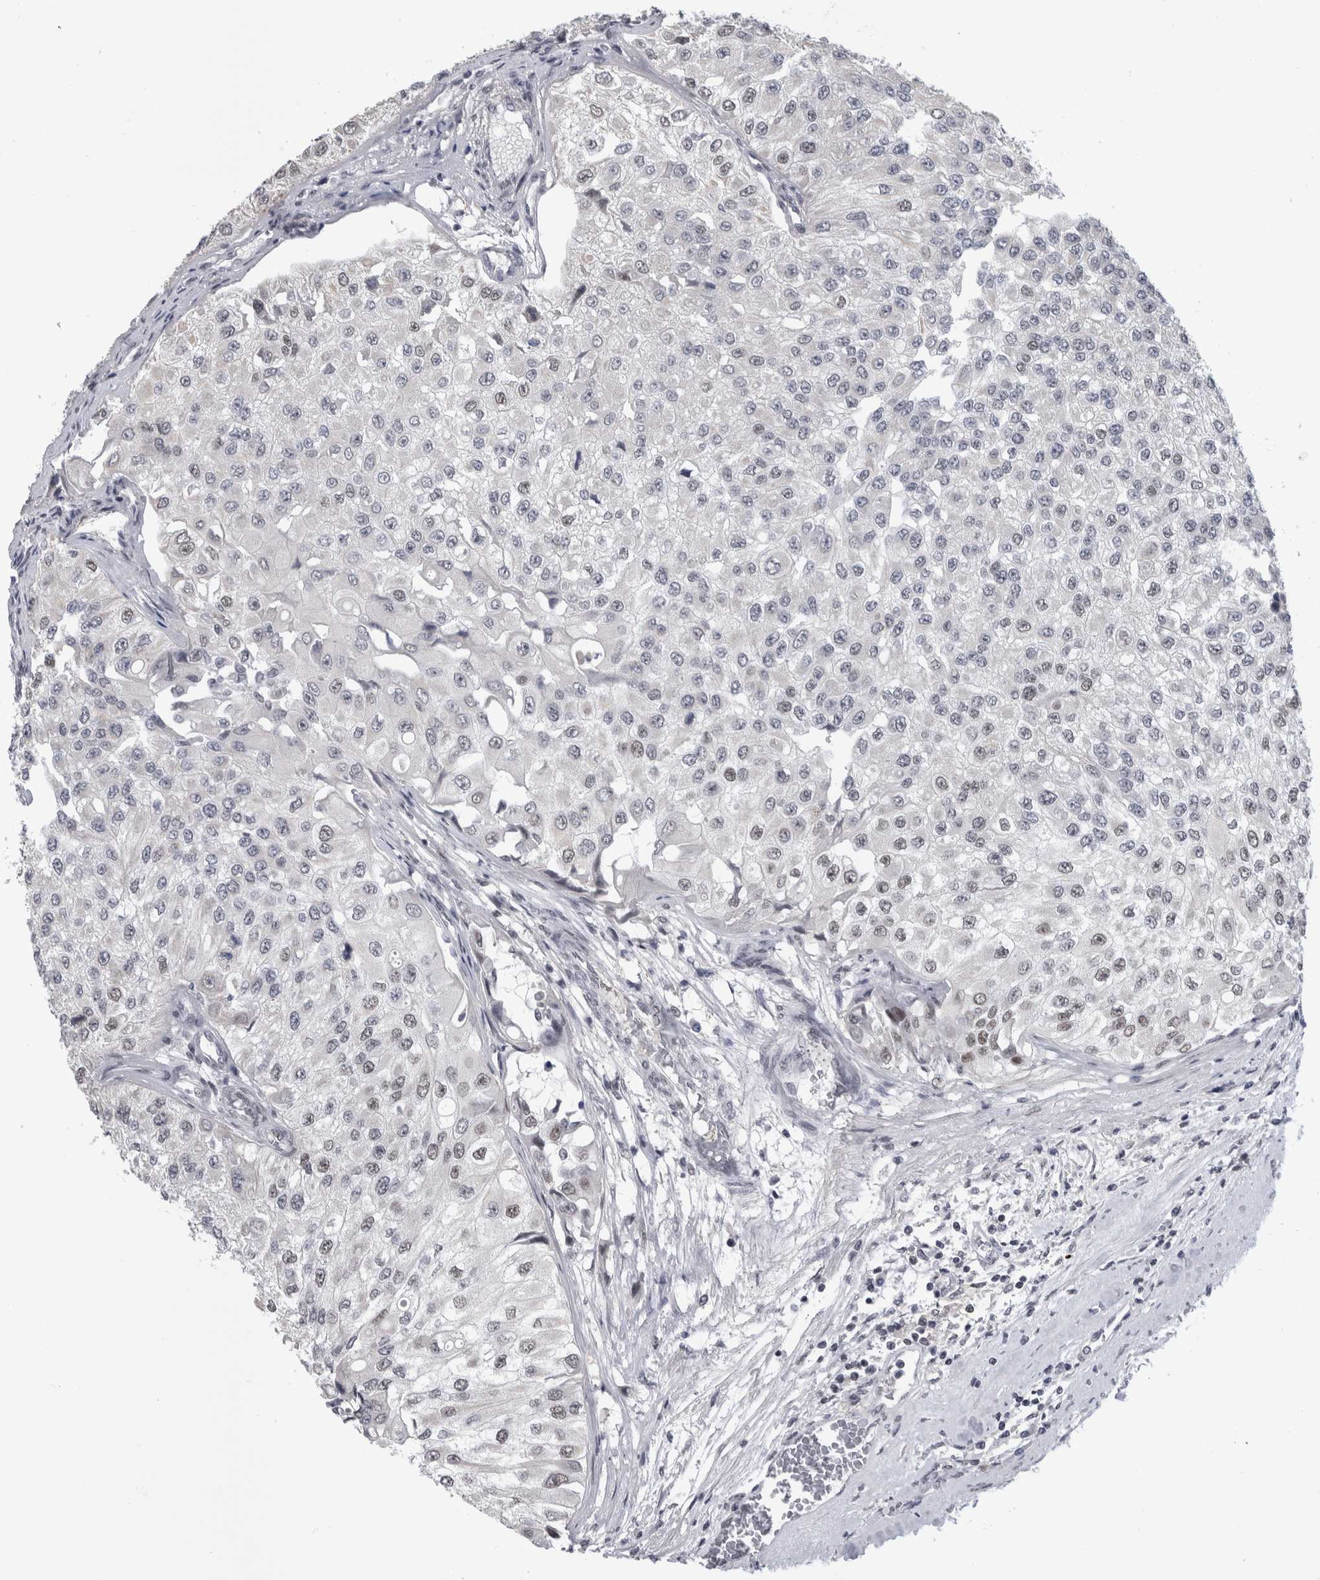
{"staining": {"intensity": "weak", "quantity": "<25%", "location": "nuclear"}, "tissue": "urothelial cancer", "cell_type": "Tumor cells", "image_type": "cancer", "snomed": [{"axis": "morphology", "description": "Urothelial carcinoma, High grade"}, {"axis": "topography", "description": "Kidney"}, {"axis": "topography", "description": "Urinary bladder"}], "caption": "A high-resolution micrograph shows immunohistochemistry staining of urothelial cancer, which reveals no significant positivity in tumor cells.", "gene": "ARID4B", "patient": {"sex": "male", "age": 77}}